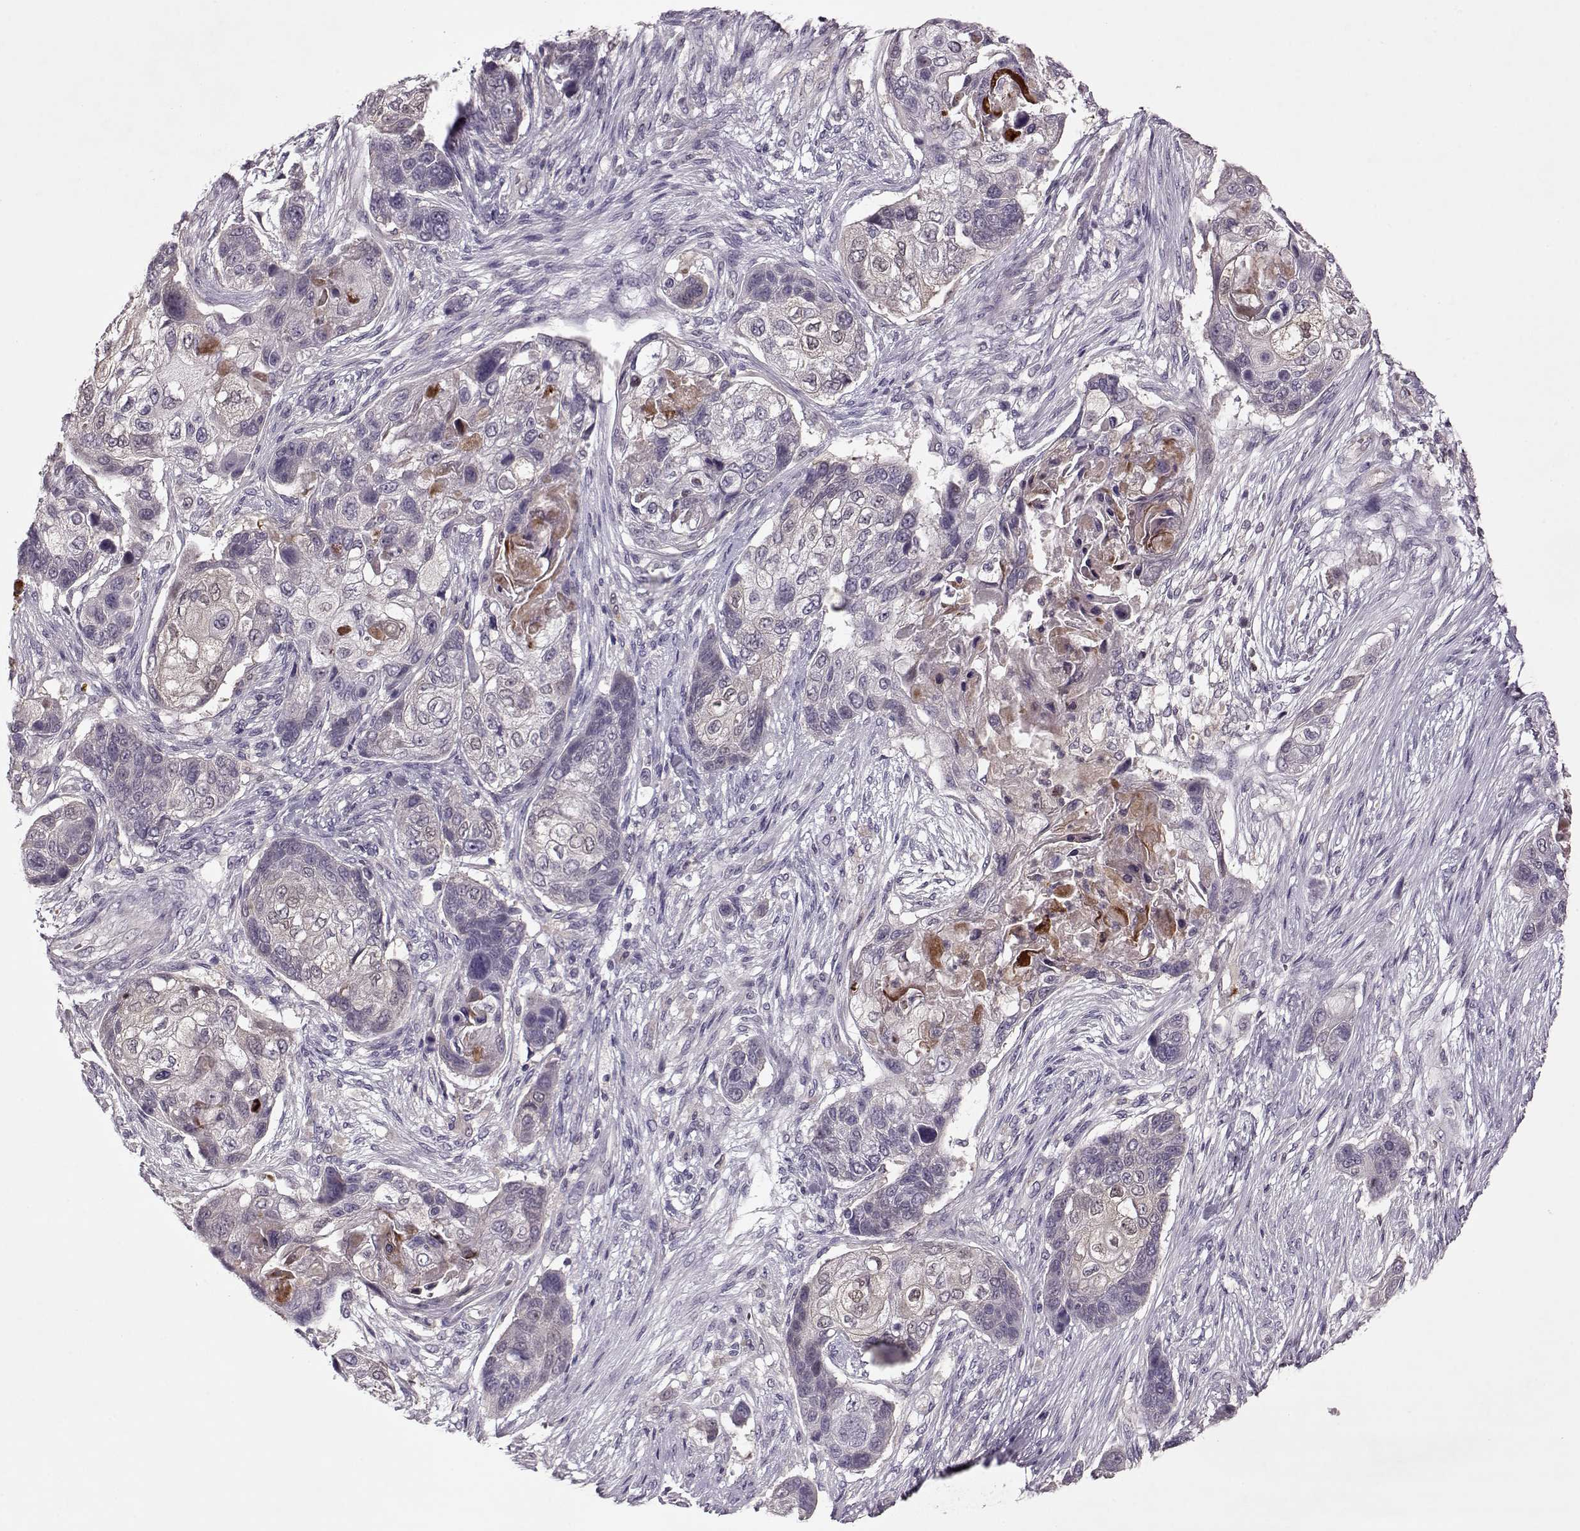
{"staining": {"intensity": "negative", "quantity": "none", "location": "none"}, "tissue": "lung cancer", "cell_type": "Tumor cells", "image_type": "cancer", "snomed": [{"axis": "morphology", "description": "Squamous cell carcinoma, NOS"}, {"axis": "topography", "description": "Lung"}], "caption": "High power microscopy micrograph of an IHC image of lung cancer, revealing no significant staining in tumor cells. The staining is performed using DAB brown chromogen with nuclei counter-stained in using hematoxylin.", "gene": "ACOT11", "patient": {"sex": "male", "age": 69}}